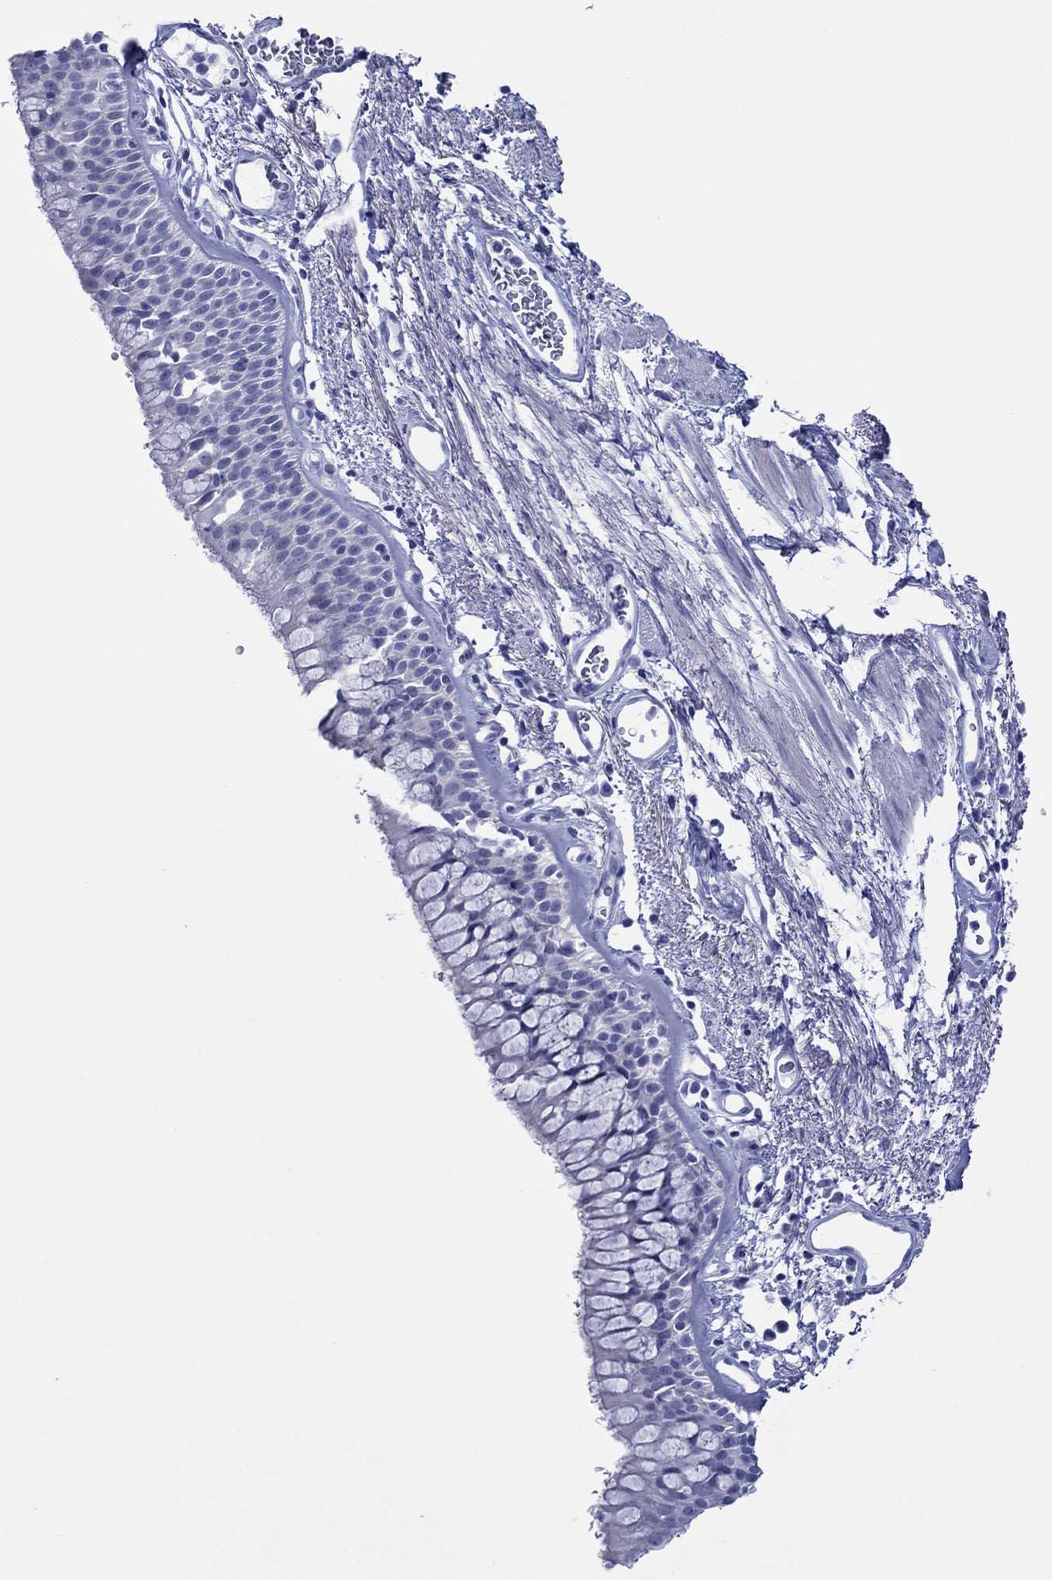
{"staining": {"intensity": "negative", "quantity": "none", "location": "none"}, "tissue": "bronchus", "cell_type": "Respiratory epithelial cells", "image_type": "normal", "snomed": [{"axis": "morphology", "description": "Normal tissue, NOS"}, {"axis": "topography", "description": "Bronchus"}, {"axis": "topography", "description": "Lung"}], "caption": "Immunohistochemical staining of benign human bronchus reveals no significant positivity in respiratory epithelial cells.", "gene": "MLANA", "patient": {"sex": "female", "age": 57}}